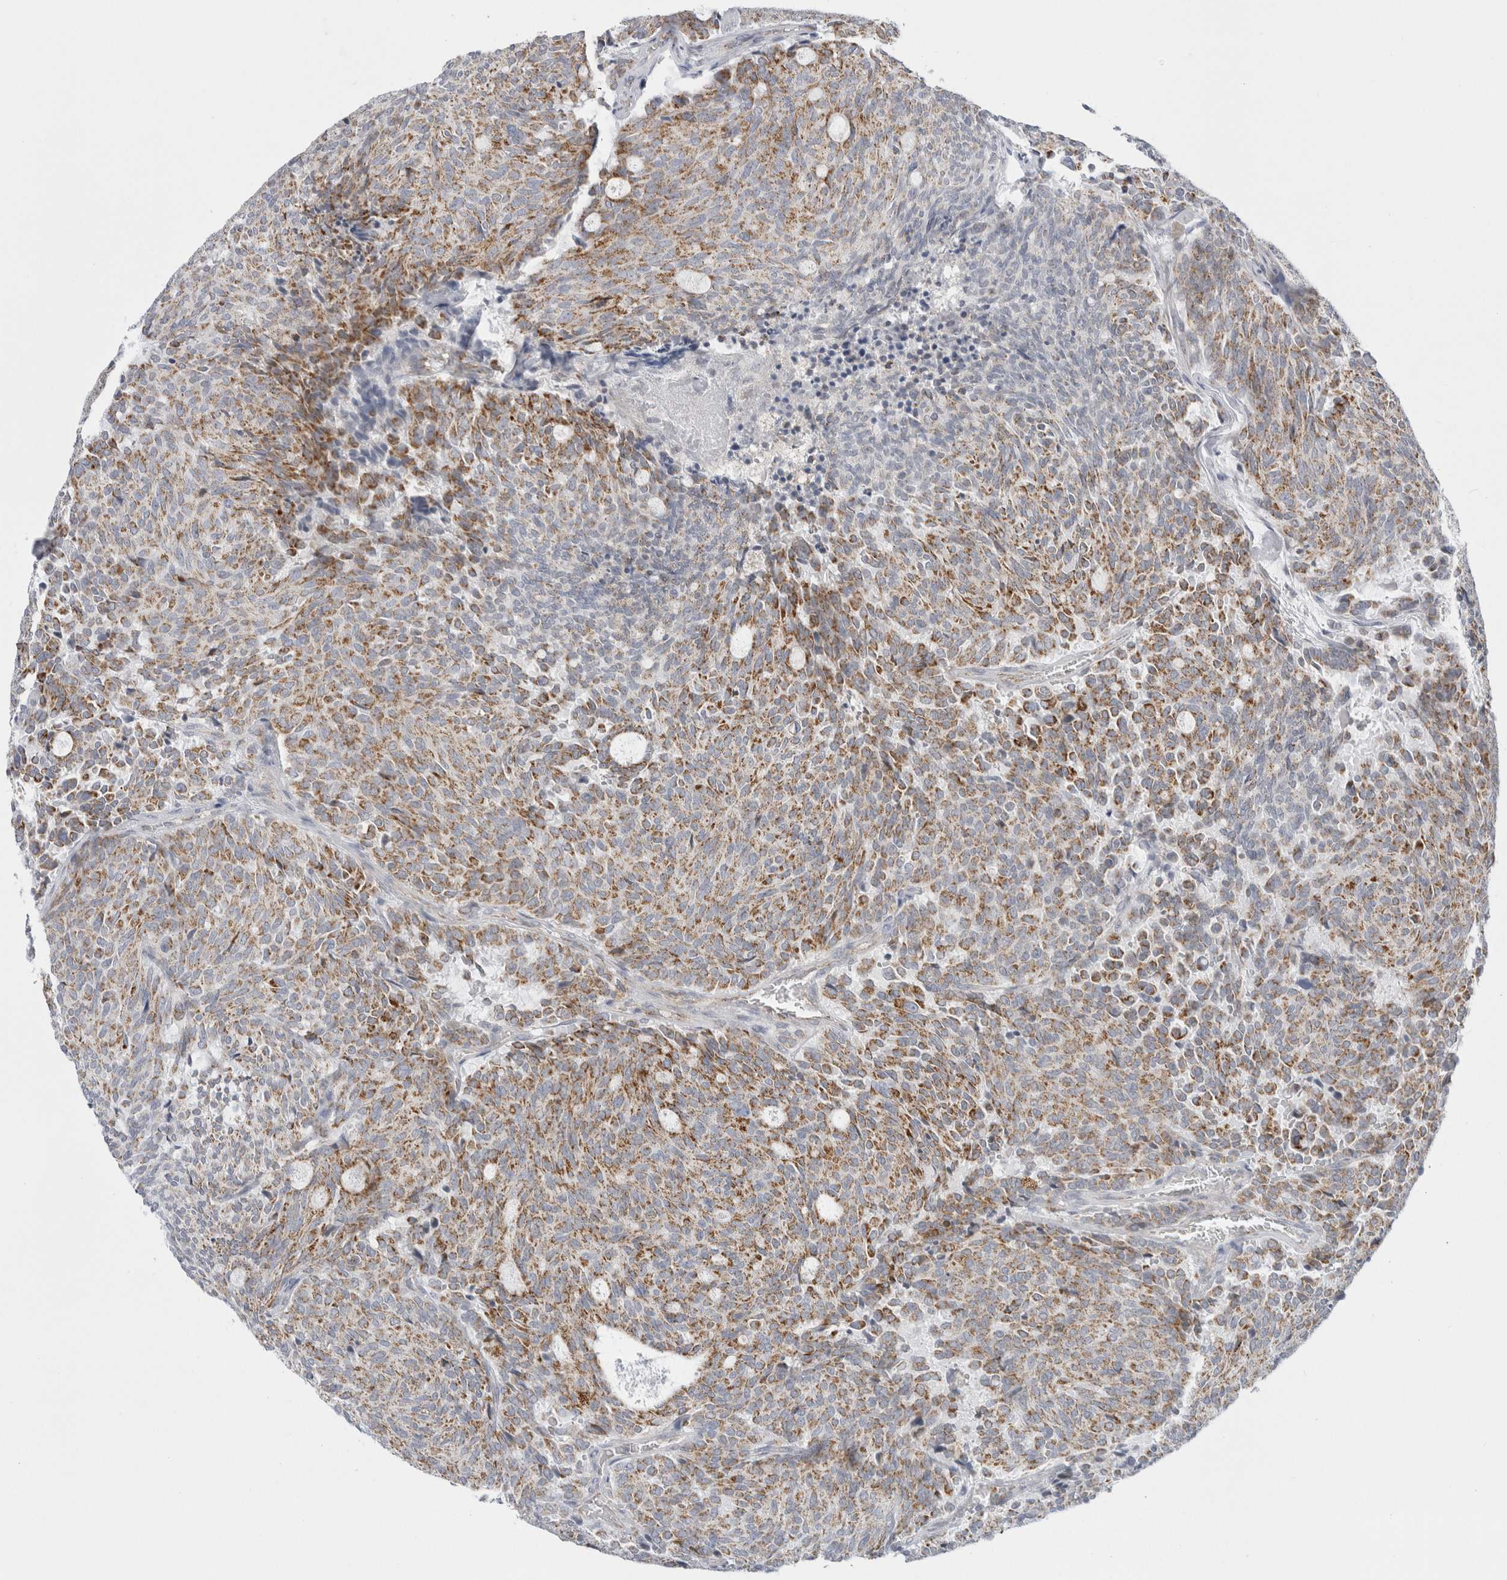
{"staining": {"intensity": "moderate", "quantity": ">75%", "location": "cytoplasmic/membranous"}, "tissue": "carcinoid", "cell_type": "Tumor cells", "image_type": "cancer", "snomed": [{"axis": "morphology", "description": "Carcinoid, malignant, NOS"}, {"axis": "topography", "description": "Pancreas"}], "caption": "This histopathology image demonstrates immunohistochemistry staining of malignant carcinoid, with medium moderate cytoplasmic/membranous expression in approximately >75% of tumor cells.", "gene": "FAHD1", "patient": {"sex": "female", "age": 54}}